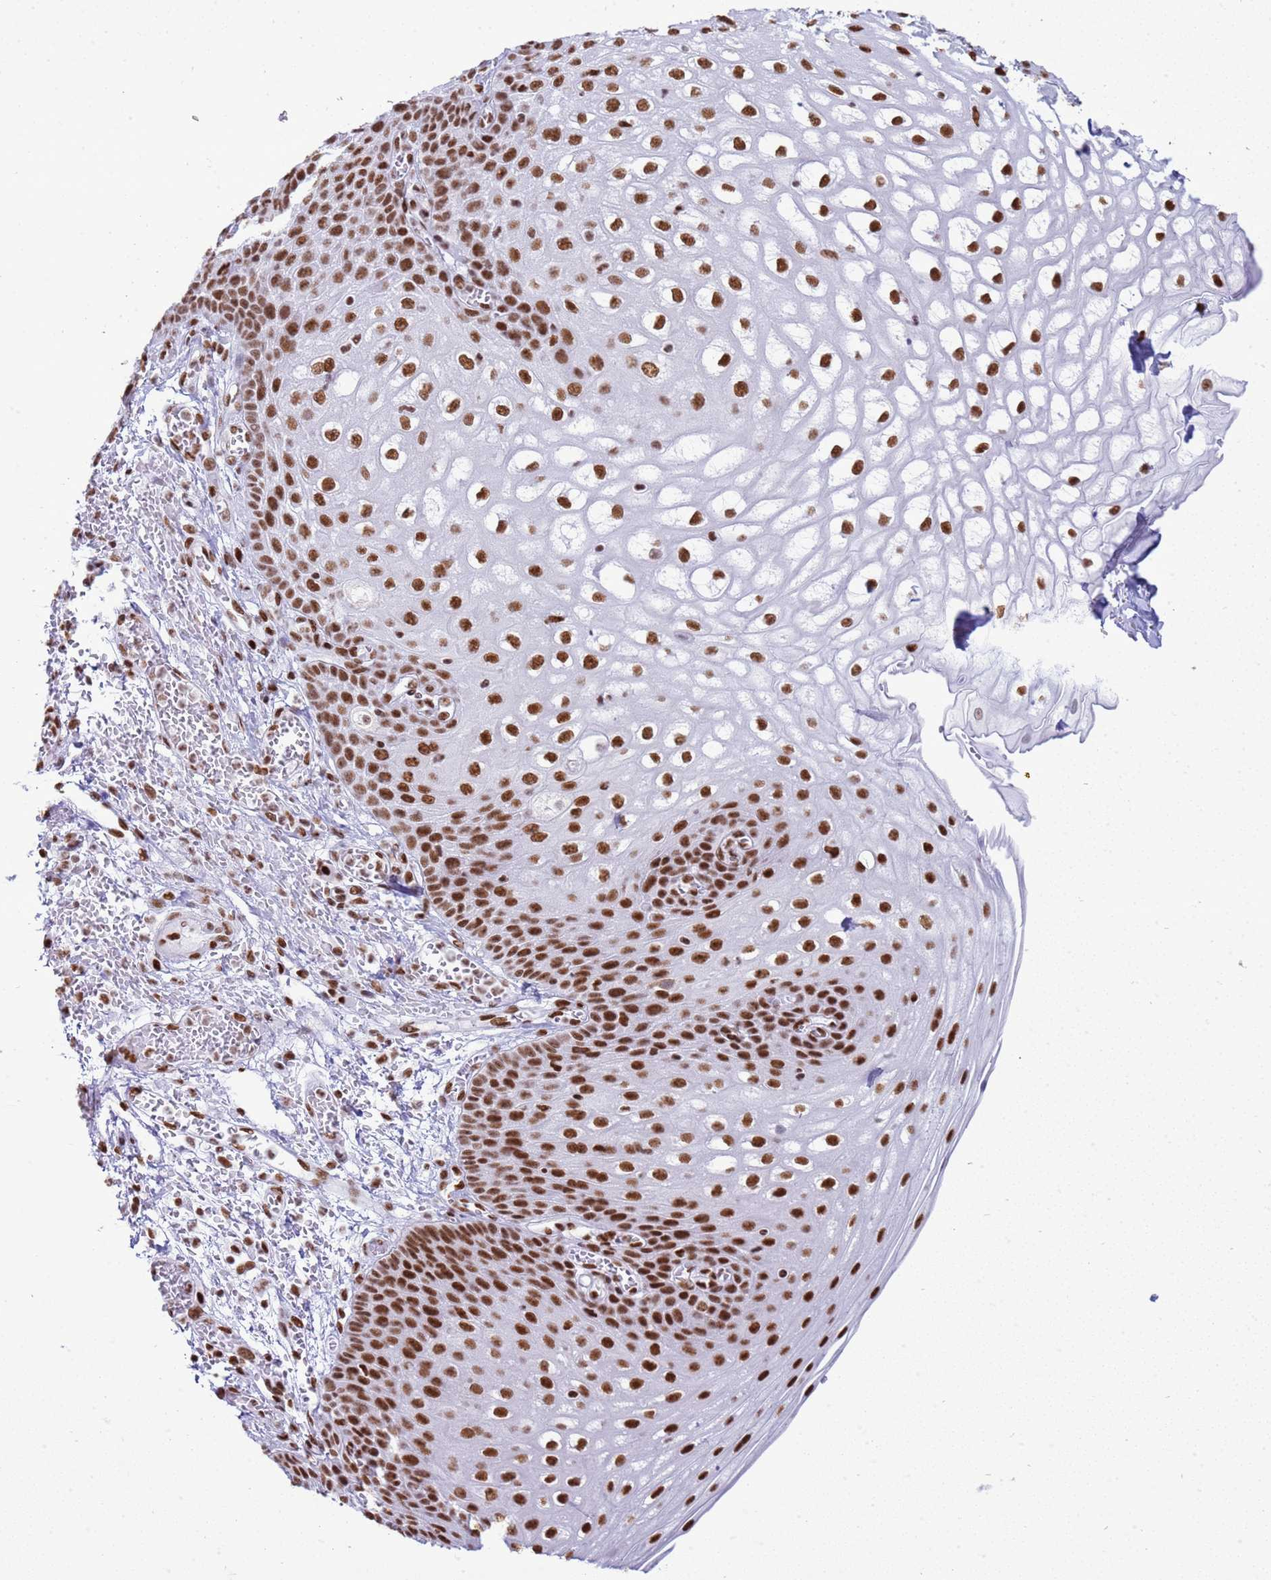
{"staining": {"intensity": "strong", "quantity": ">75%", "location": "nuclear"}, "tissue": "esophagus", "cell_type": "Squamous epithelial cells", "image_type": "normal", "snomed": [{"axis": "morphology", "description": "Normal tissue, NOS"}, {"axis": "topography", "description": "Esophagus"}], "caption": "Benign esophagus was stained to show a protein in brown. There is high levels of strong nuclear expression in approximately >75% of squamous epithelial cells. (brown staining indicates protein expression, while blue staining denotes nuclei).", "gene": "RALY", "patient": {"sex": "male", "age": 81}}